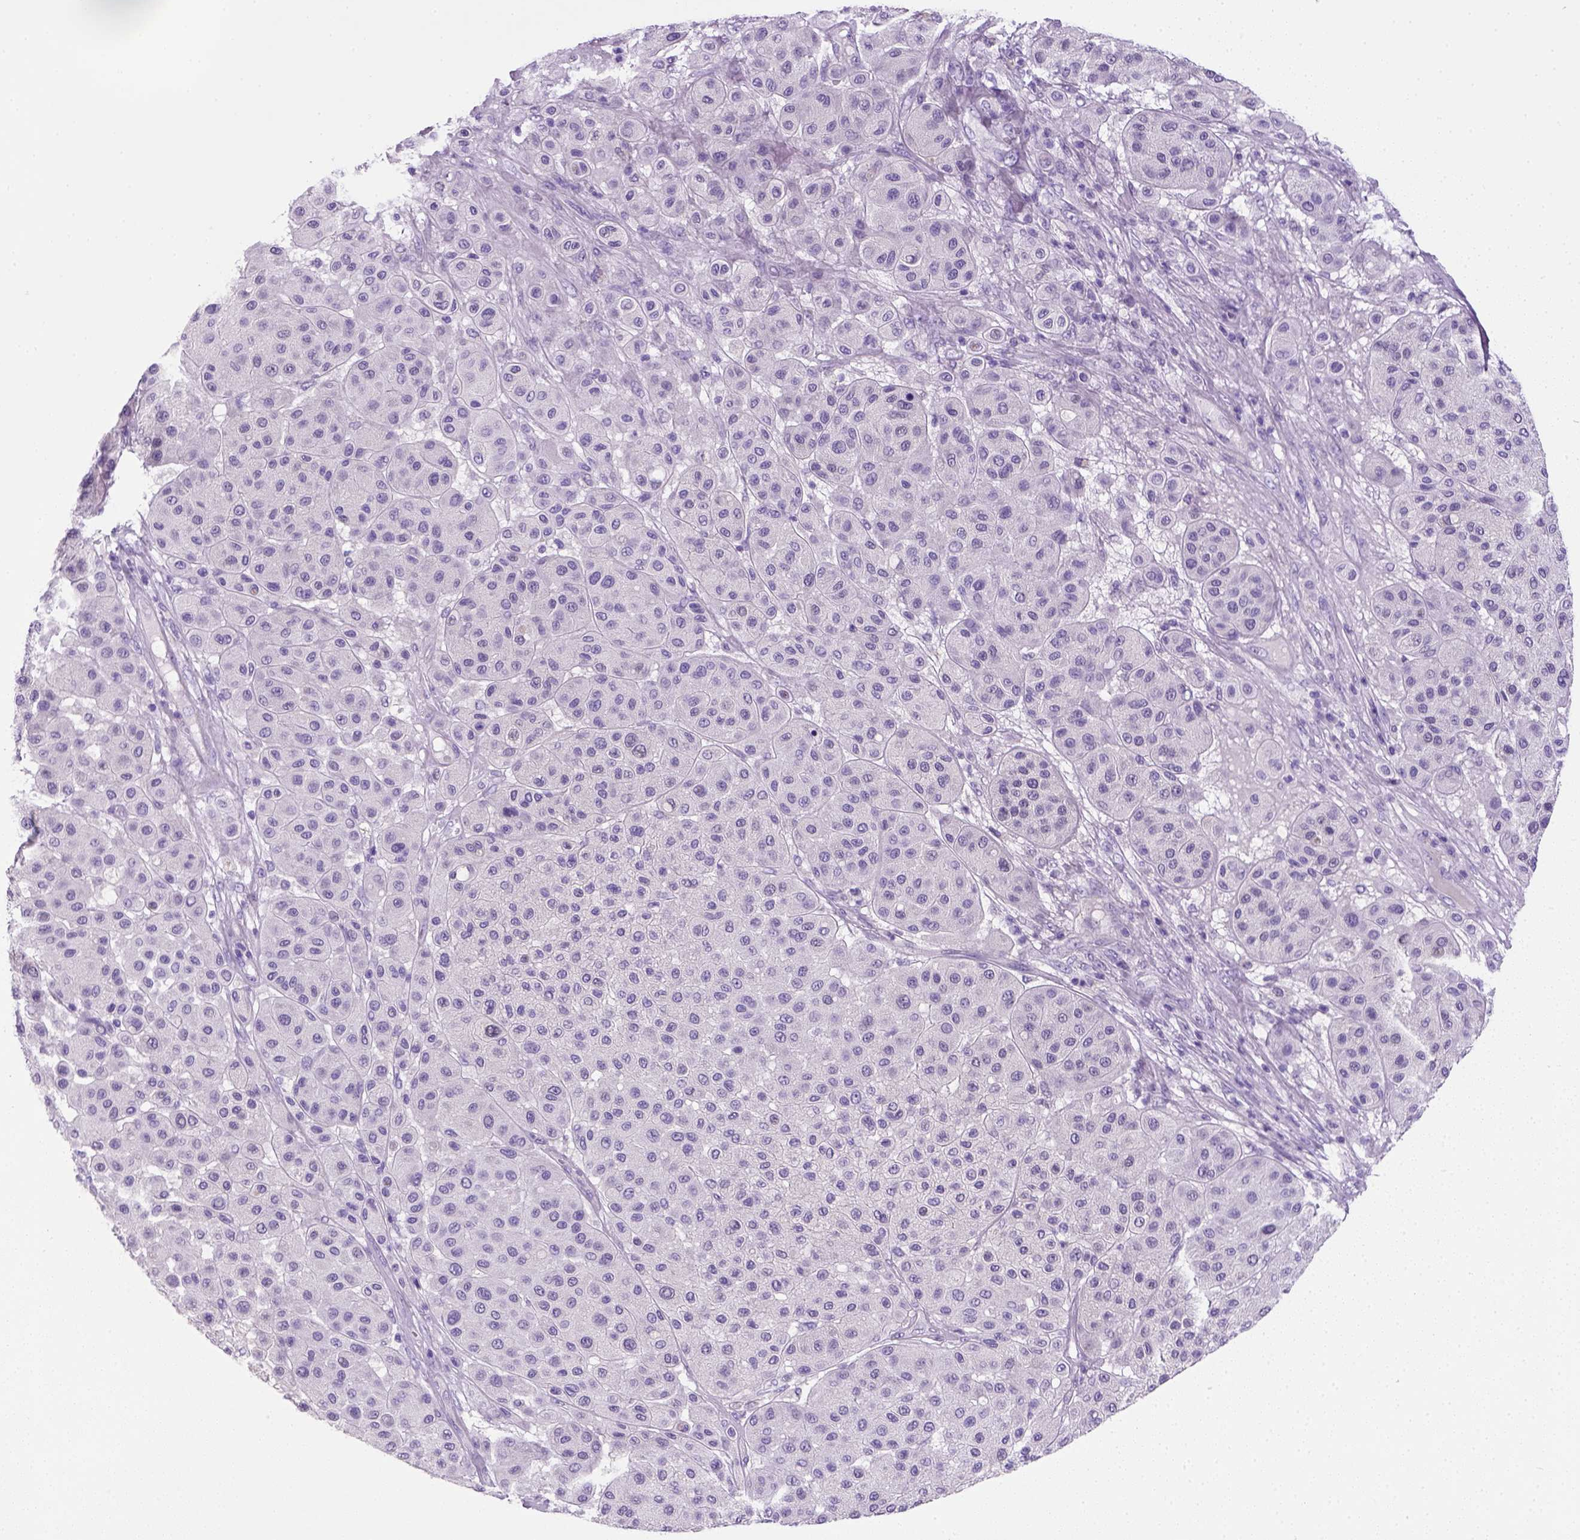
{"staining": {"intensity": "negative", "quantity": "none", "location": "none"}, "tissue": "melanoma", "cell_type": "Tumor cells", "image_type": "cancer", "snomed": [{"axis": "morphology", "description": "Malignant melanoma, Metastatic site"}, {"axis": "topography", "description": "Smooth muscle"}], "caption": "Immunohistochemistry (IHC) of melanoma shows no expression in tumor cells.", "gene": "KRT71", "patient": {"sex": "male", "age": 41}}